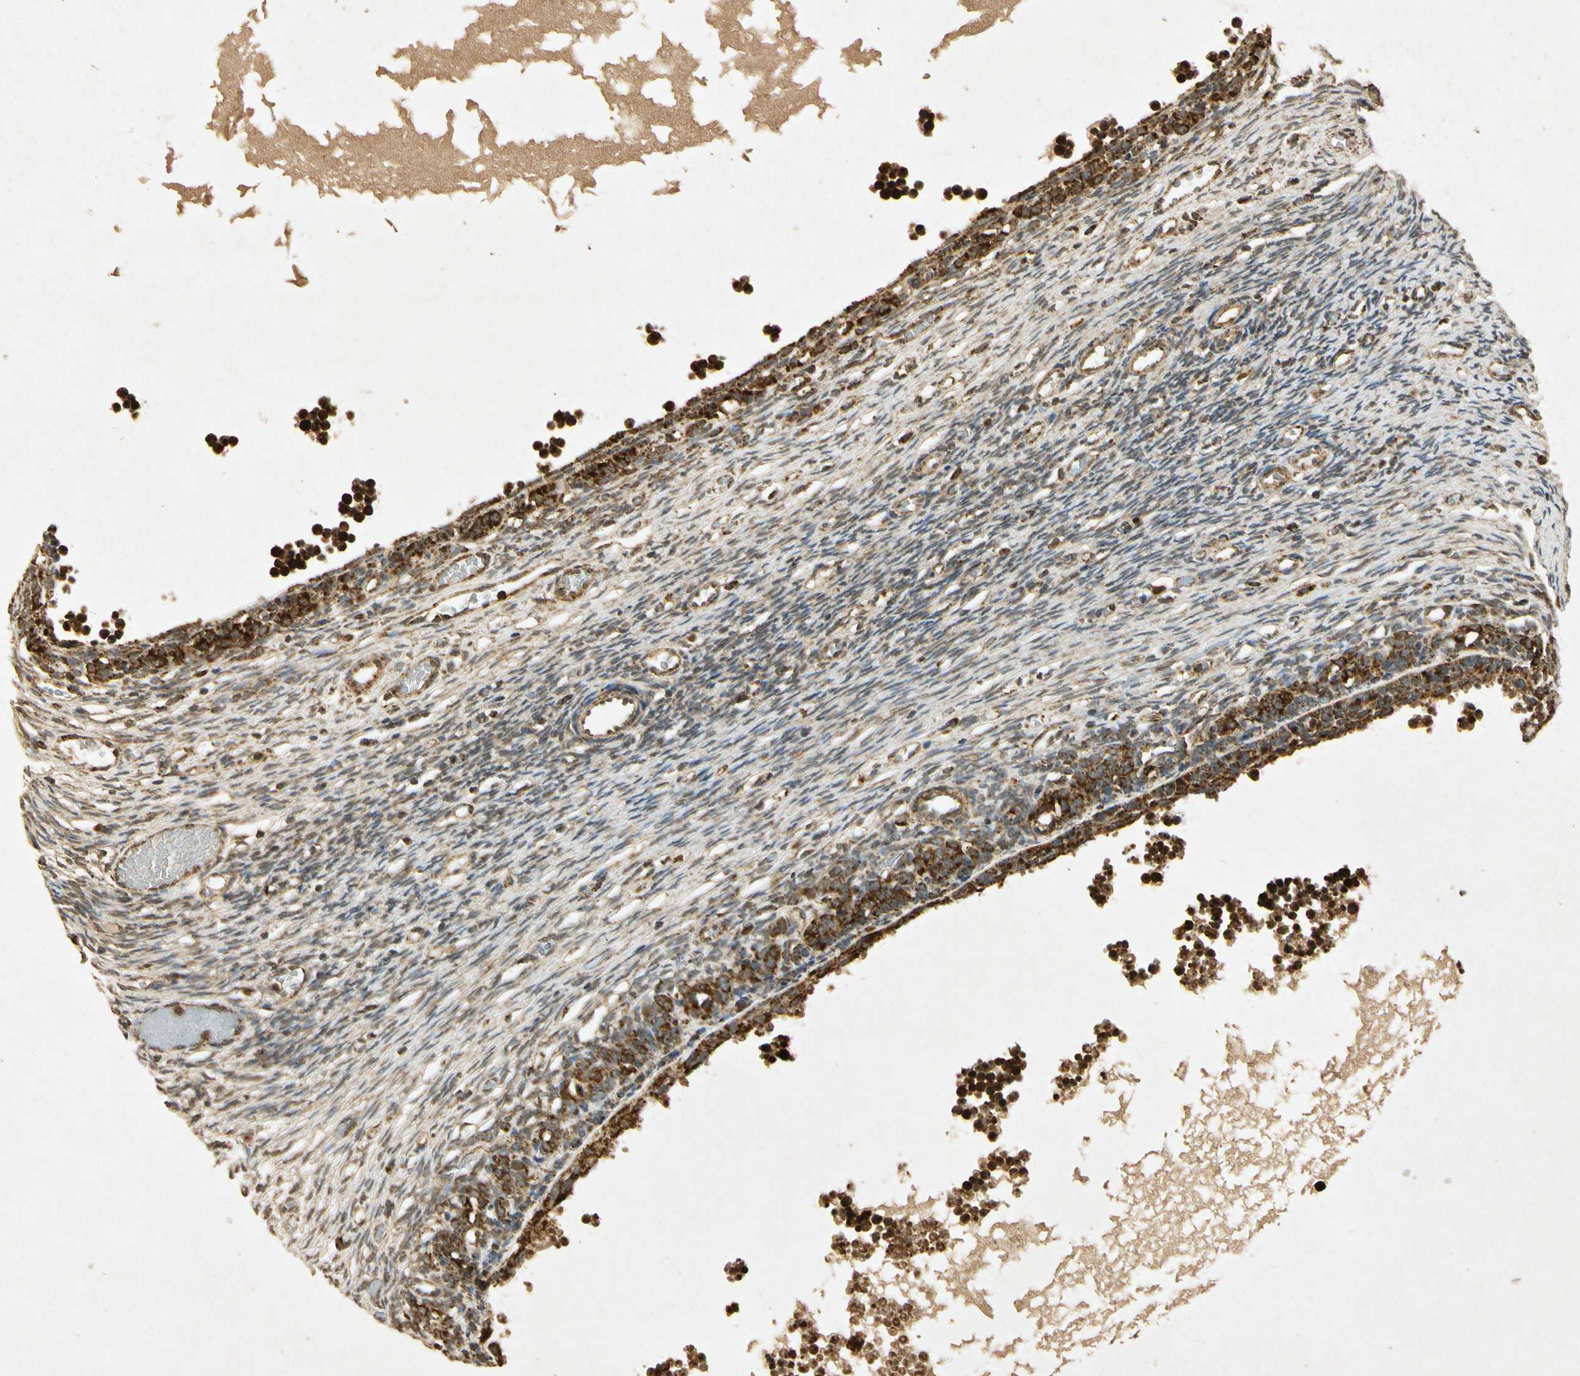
{"staining": {"intensity": "moderate", "quantity": ">75%", "location": "cytoplasmic/membranous"}, "tissue": "ovary", "cell_type": "Ovarian stroma cells", "image_type": "normal", "snomed": [{"axis": "morphology", "description": "Normal tissue, NOS"}, {"axis": "topography", "description": "Ovary"}], "caption": "This histopathology image reveals immunohistochemistry (IHC) staining of unremarkable human ovary, with medium moderate cytoplasmic/membranous expression in about >75% of ovarian stroma cells.", "gene": "PRDX3", "patient": {"sex": "female", "age": 35}}